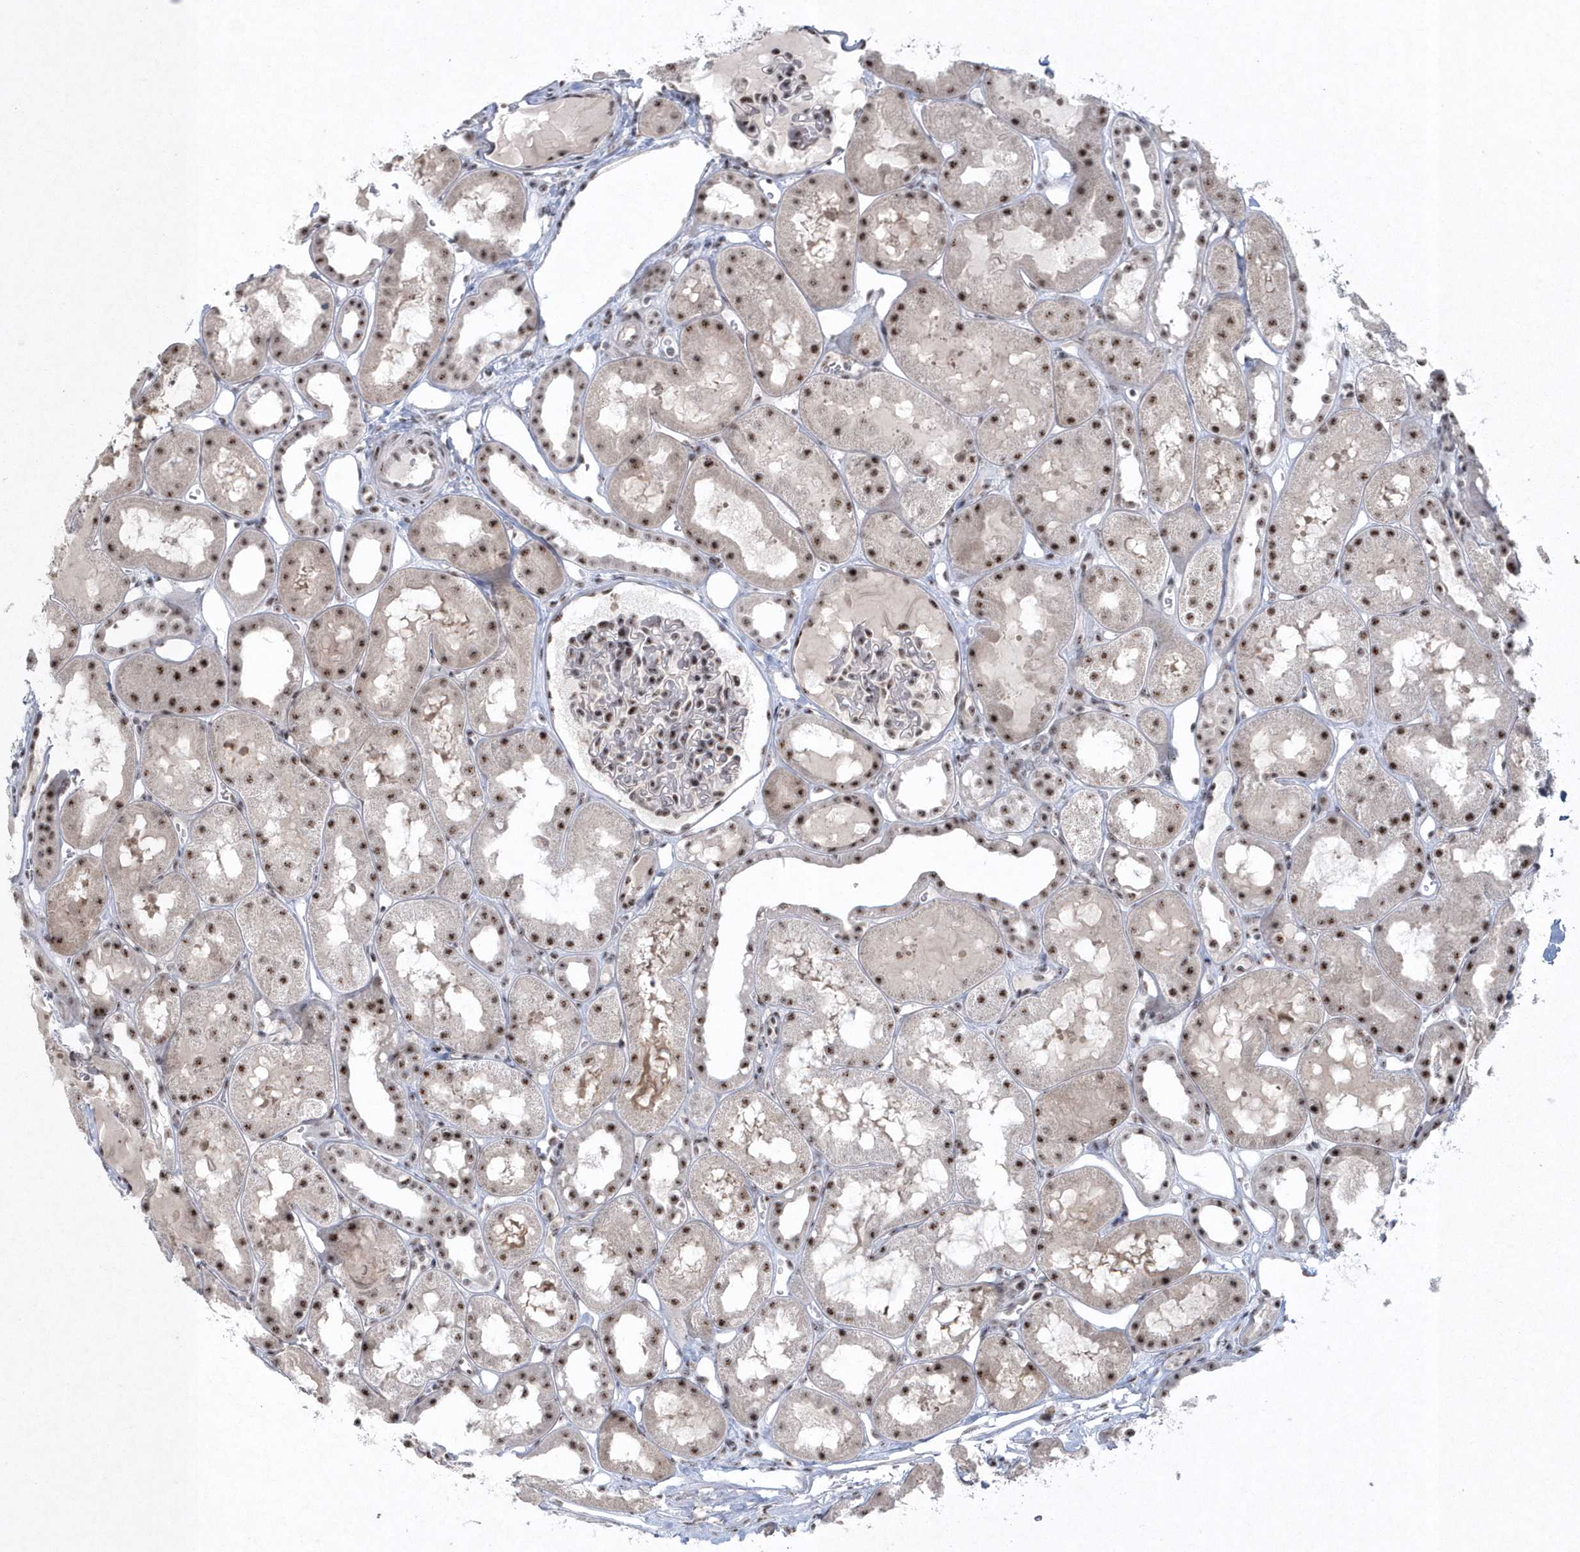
{"staining": {"intensity": "moderate", "quantity": ">75%", "location": "nuclear"}, "tissue": "kidney", "cell_type": "Cells in glomeruli", "image_type": "normal", "snomed": [{"axis": "morphology", "description": "Normal tissue, NOS"}, {"axis": "topography", "description": "Kidney"}, {"axis": "topography", "description": "Urinary bladder"}], "caption": "A photomicrograph showing moderate nuclear staining in approximately >75% of cells in glomeruli in unremarkable kidney, as visualized by brown immunohistochemical staining.", "gene": "KDM6B", "patient": {"sex": "male", "age": 16}}